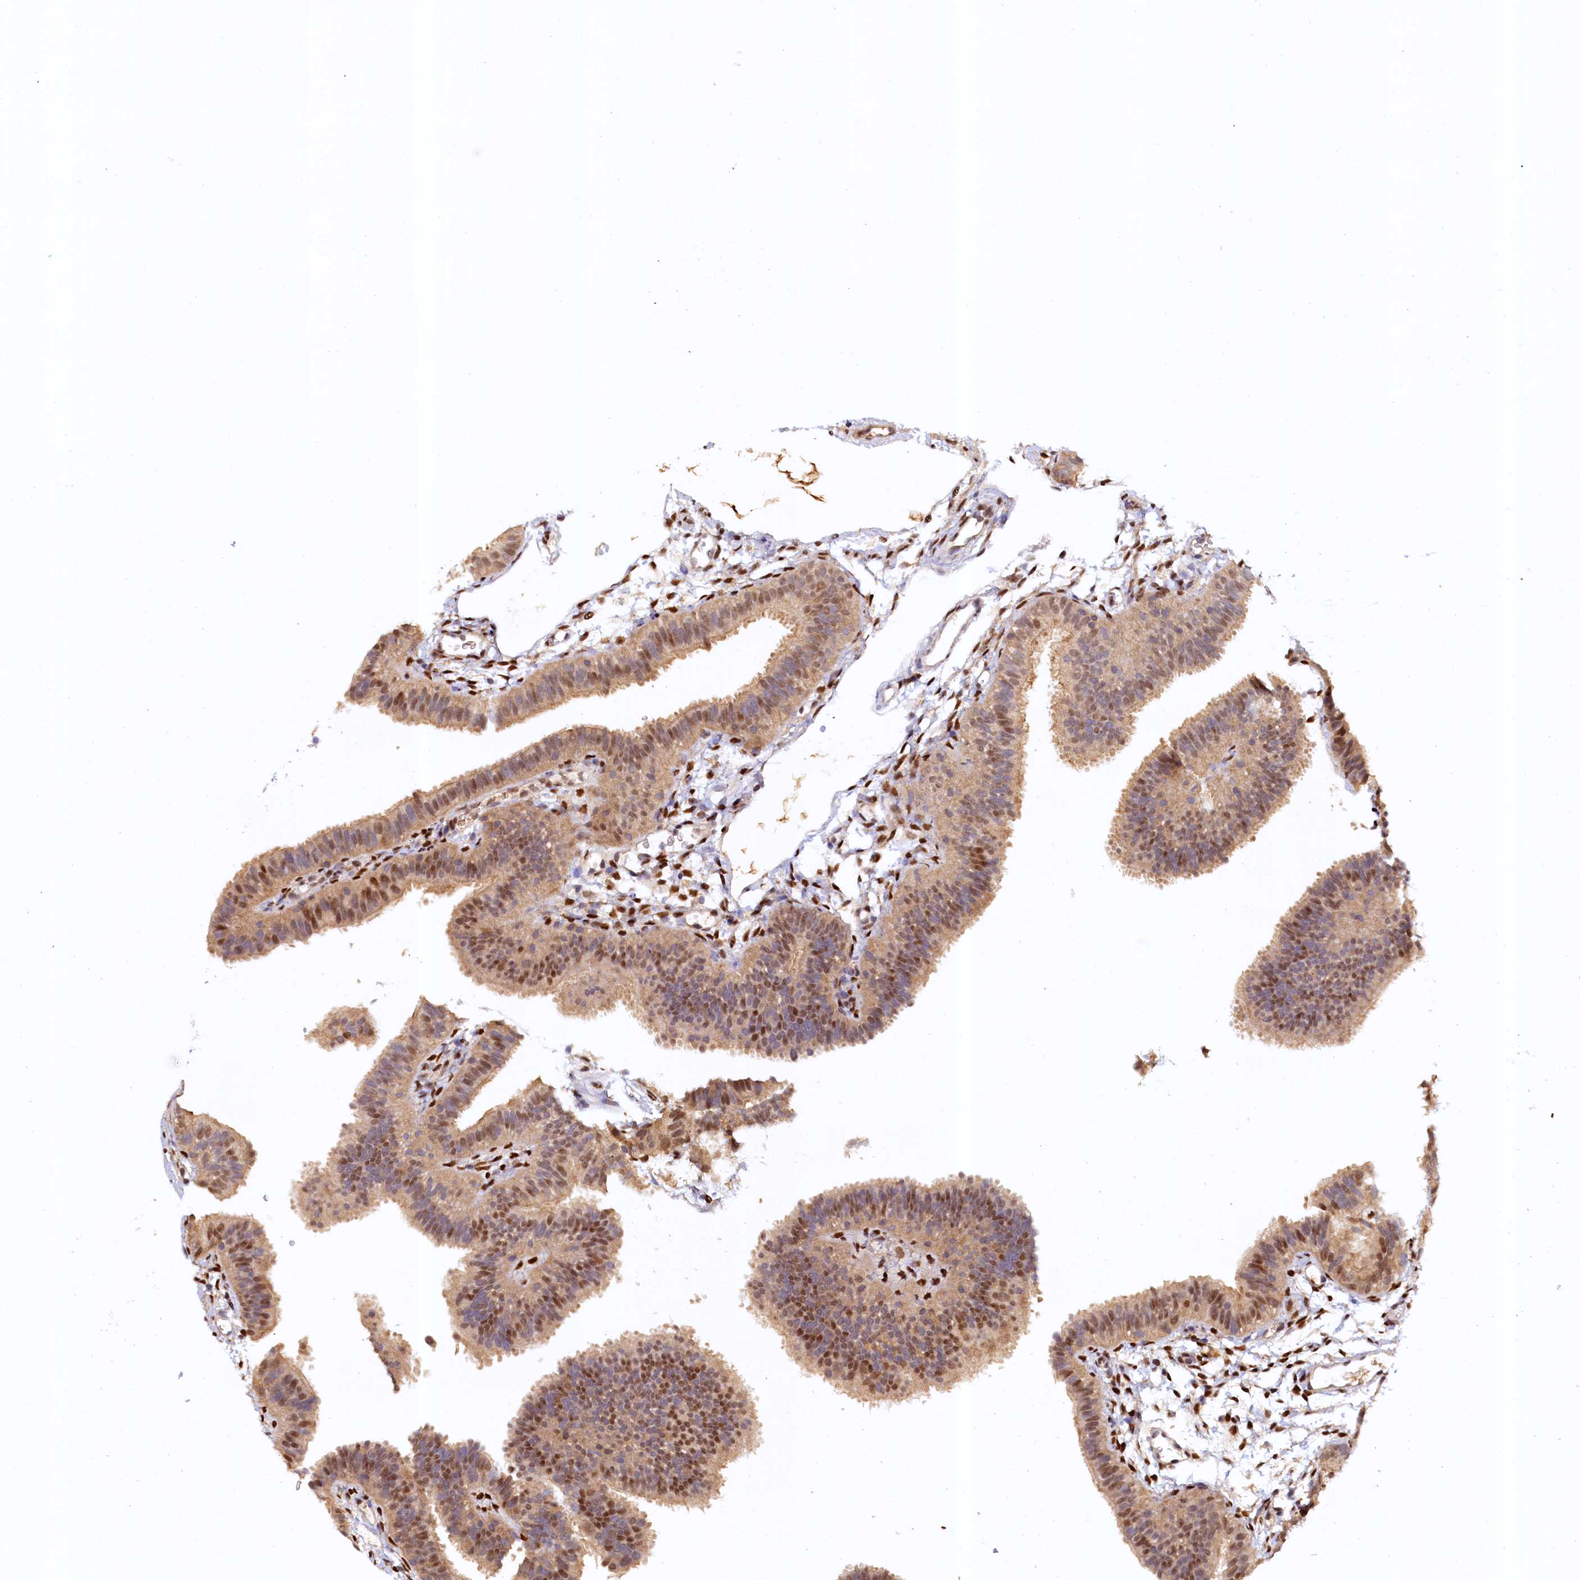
{"staining": {"intensity": "moderate", "quantity": ">75%", "location": "cytoplasmic/membranous,nuclear"}, "tissue": "fallopian tube", "cell_type": "Glandular cells", "image_type": "normal", "snomed": [{"axis": "morphology", "description": "Normal tissue, NOS"}, {"axis": "topography", "description": "Fallopian tube"}], "caption": "The immunohistochemical stain highlights moderate cytoplasmic/membranous,nuclear expression in glandular cells of normal fallopian tube. (DAB = brown stain, brightfield microscopy at high magnification).", "gene": "UBL7", "patient": {"sex": "female", "age": 35}}